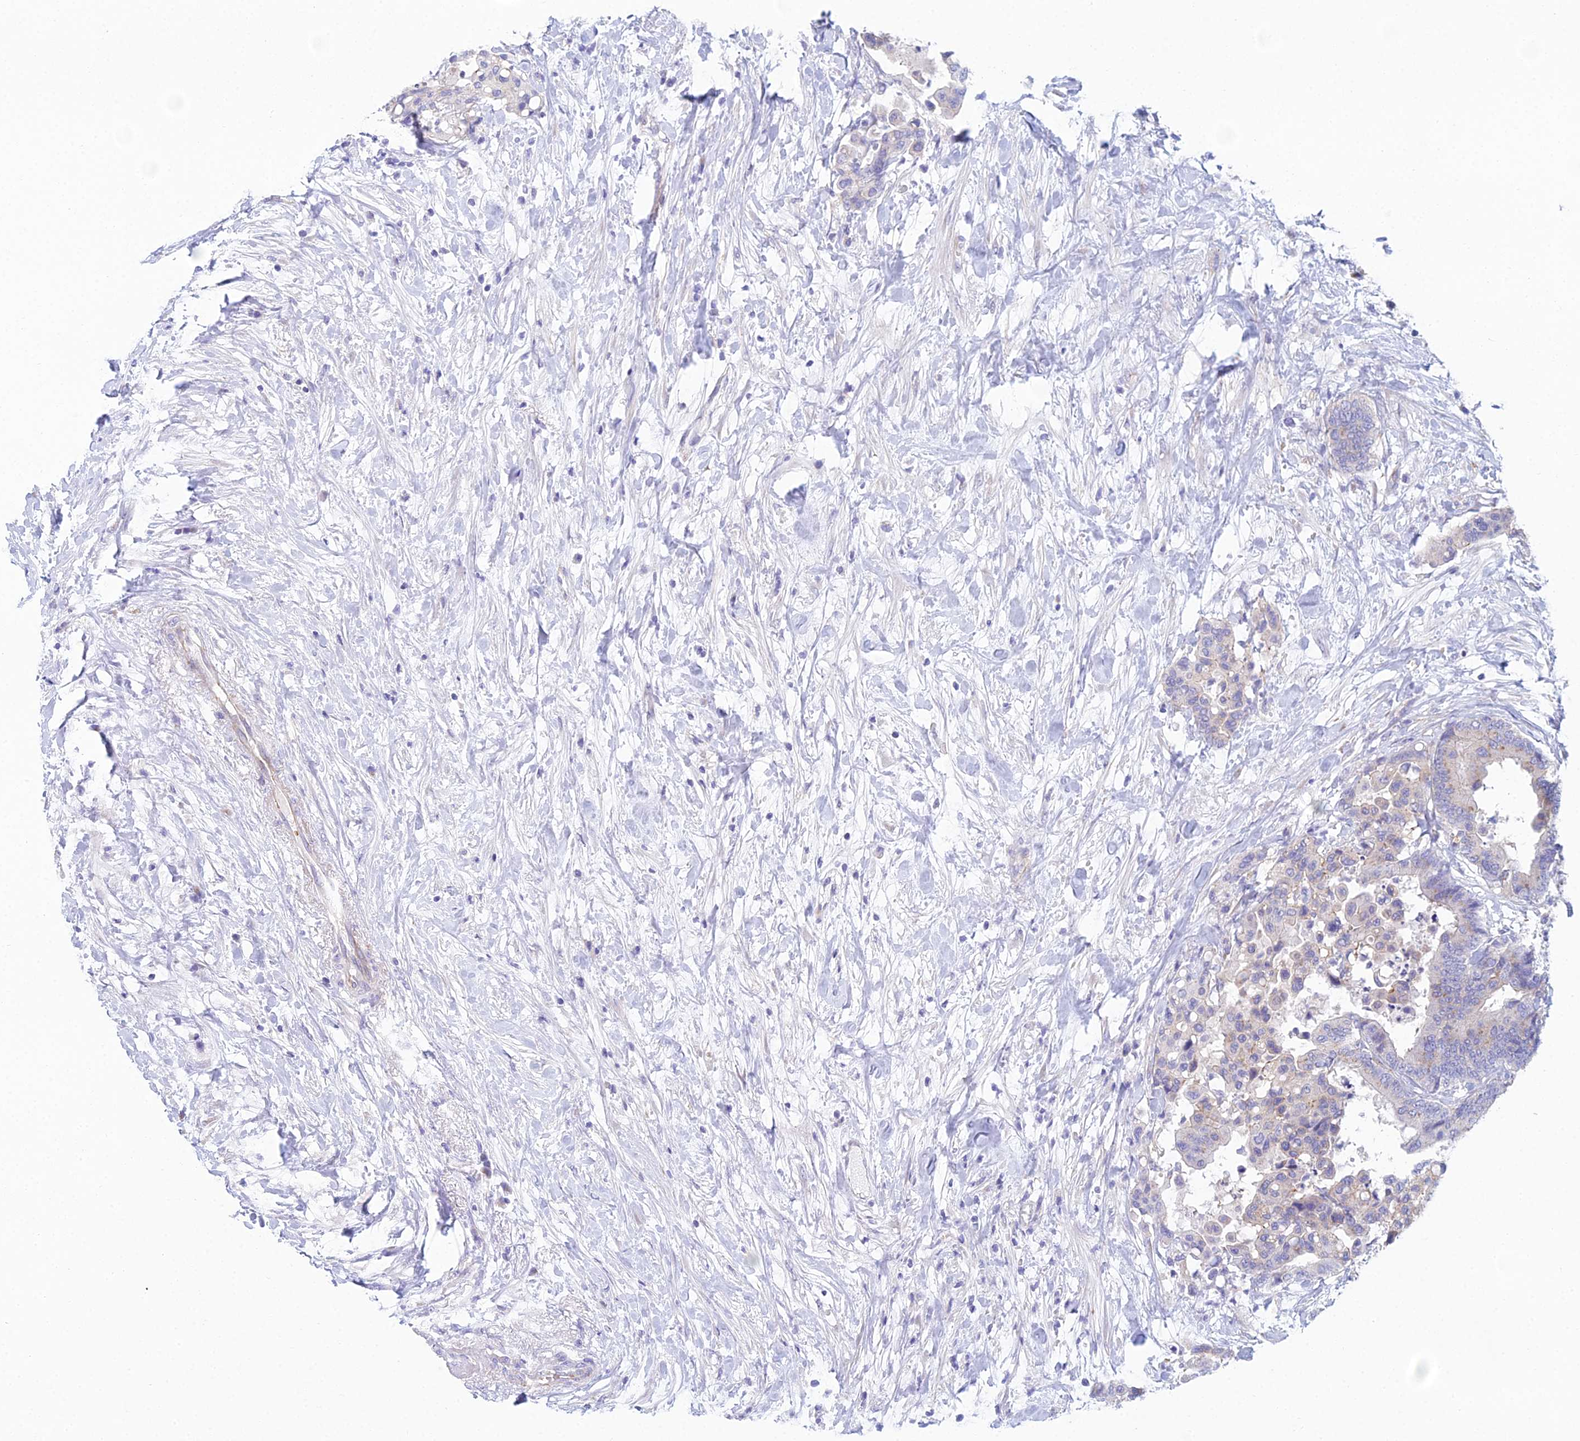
{"staining": {"intensity": "moderate", "quantity": "<25%", "location": "cytoplasmic/membranous"}, "tissue": "colorectal cancer", "cell_type": "Tumor cells", "image_type": "cancer", "snomed": [{"axis": "morphology", "description": "Normal tissue, NOS"}, {"axis": "morphology", "description": "Adenocarcinoma, NOS"}, {"axis": "topography", "description": "Colon"}], "caption": "A brown stain labels moderate cytoplasmic/membranous staining of a protein in human colorectal adenocarcinoma tumor cells.", "gene": "ZNF564", "patient": {"sex": "male", "age": 82}}